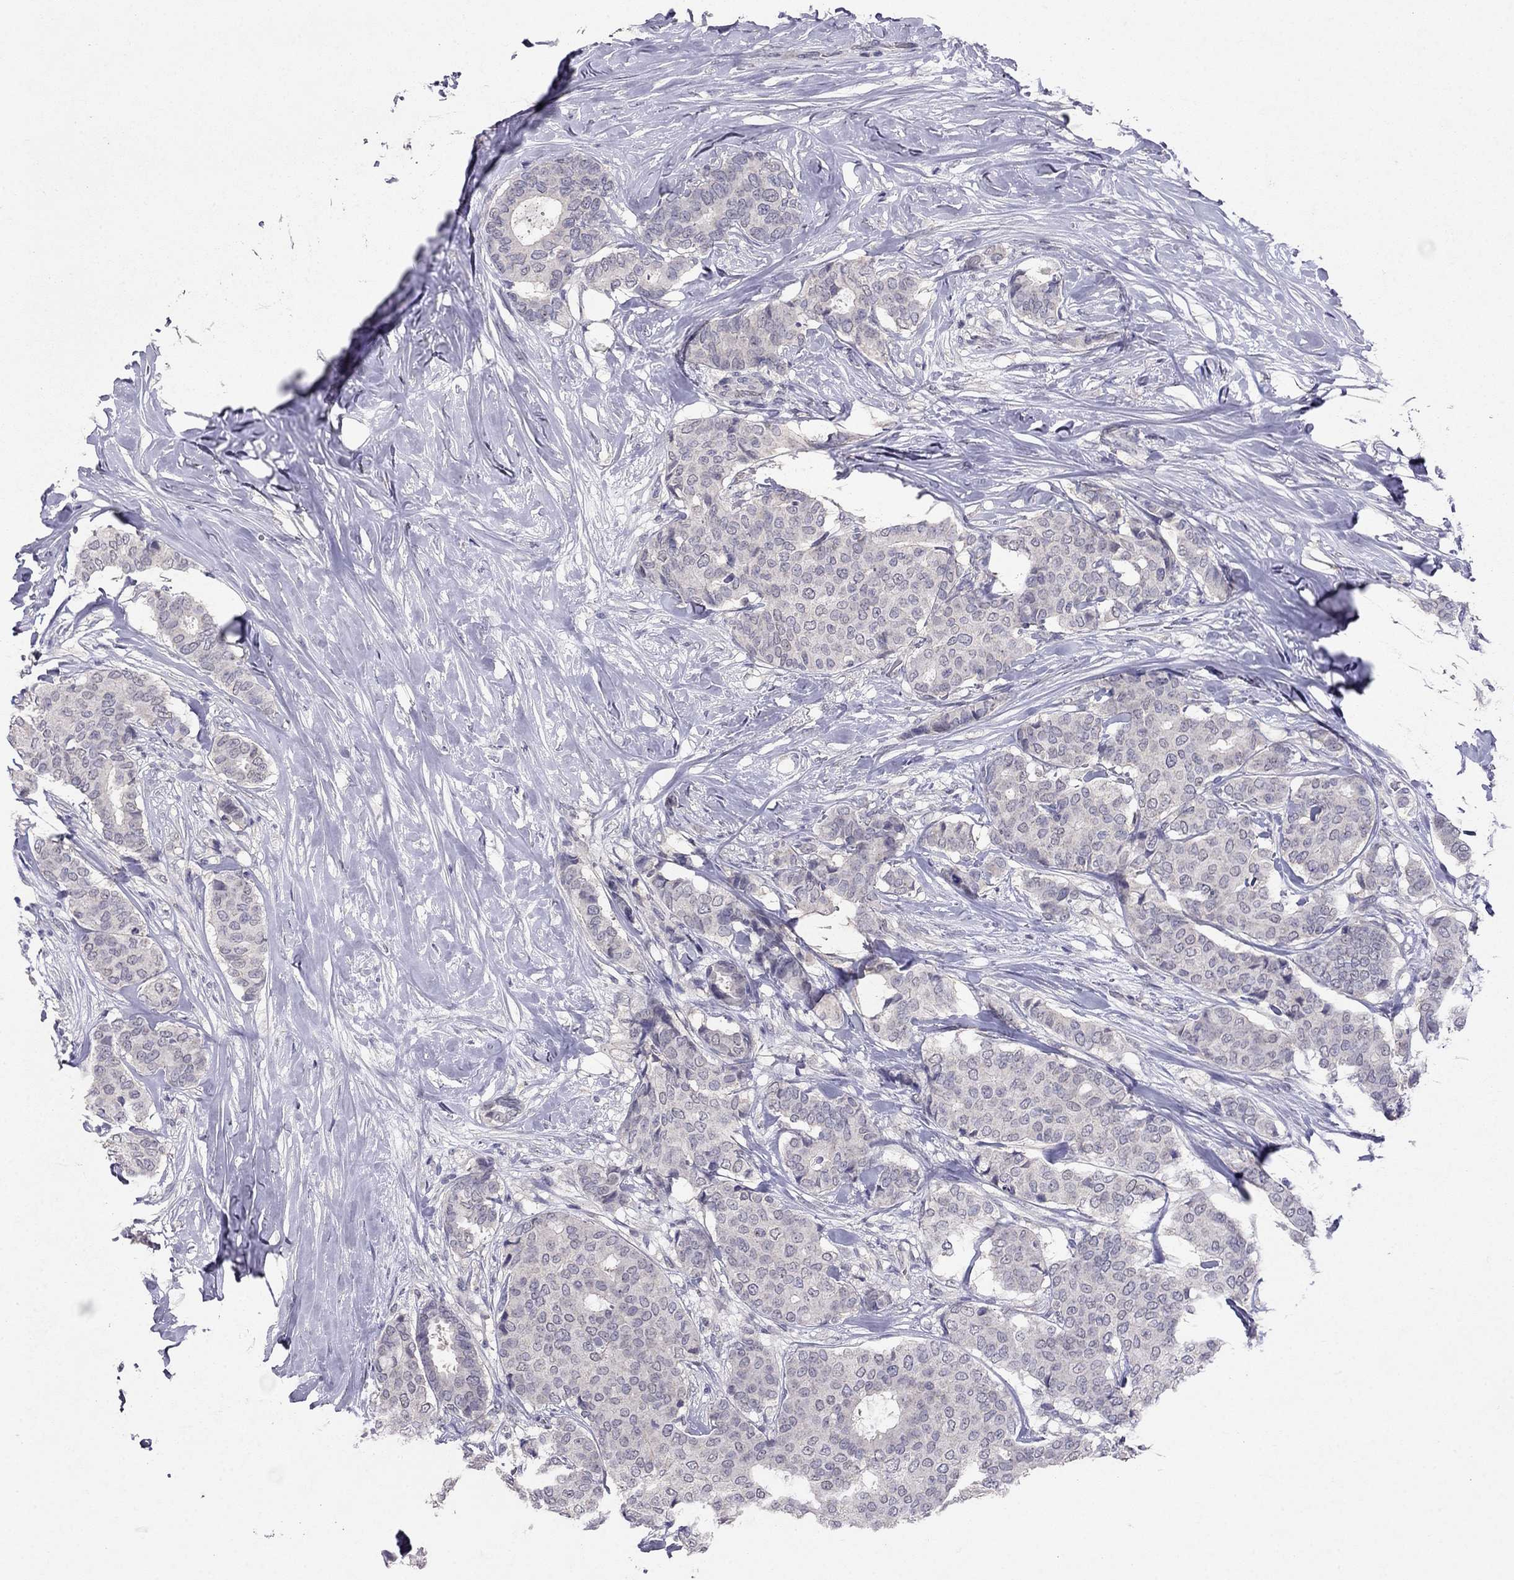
{"staining": {"intensity": "negative", "quantity": "none", "location": "none"}, "tissue": "breast cancer", "cell_type": "Tumor cells", "image_type": "cancer", "snomed": [{"axis": "morphology", "description": "Duct carcinoma"}, {"axis": "topography", "description": "Breast"}], "caption": "Protein analysis of breast cancer (intraductal carcinoma) displays no significant staining in tumor cells.", "gene": "FST", "patient": {"sex": "female", "age": 75}}